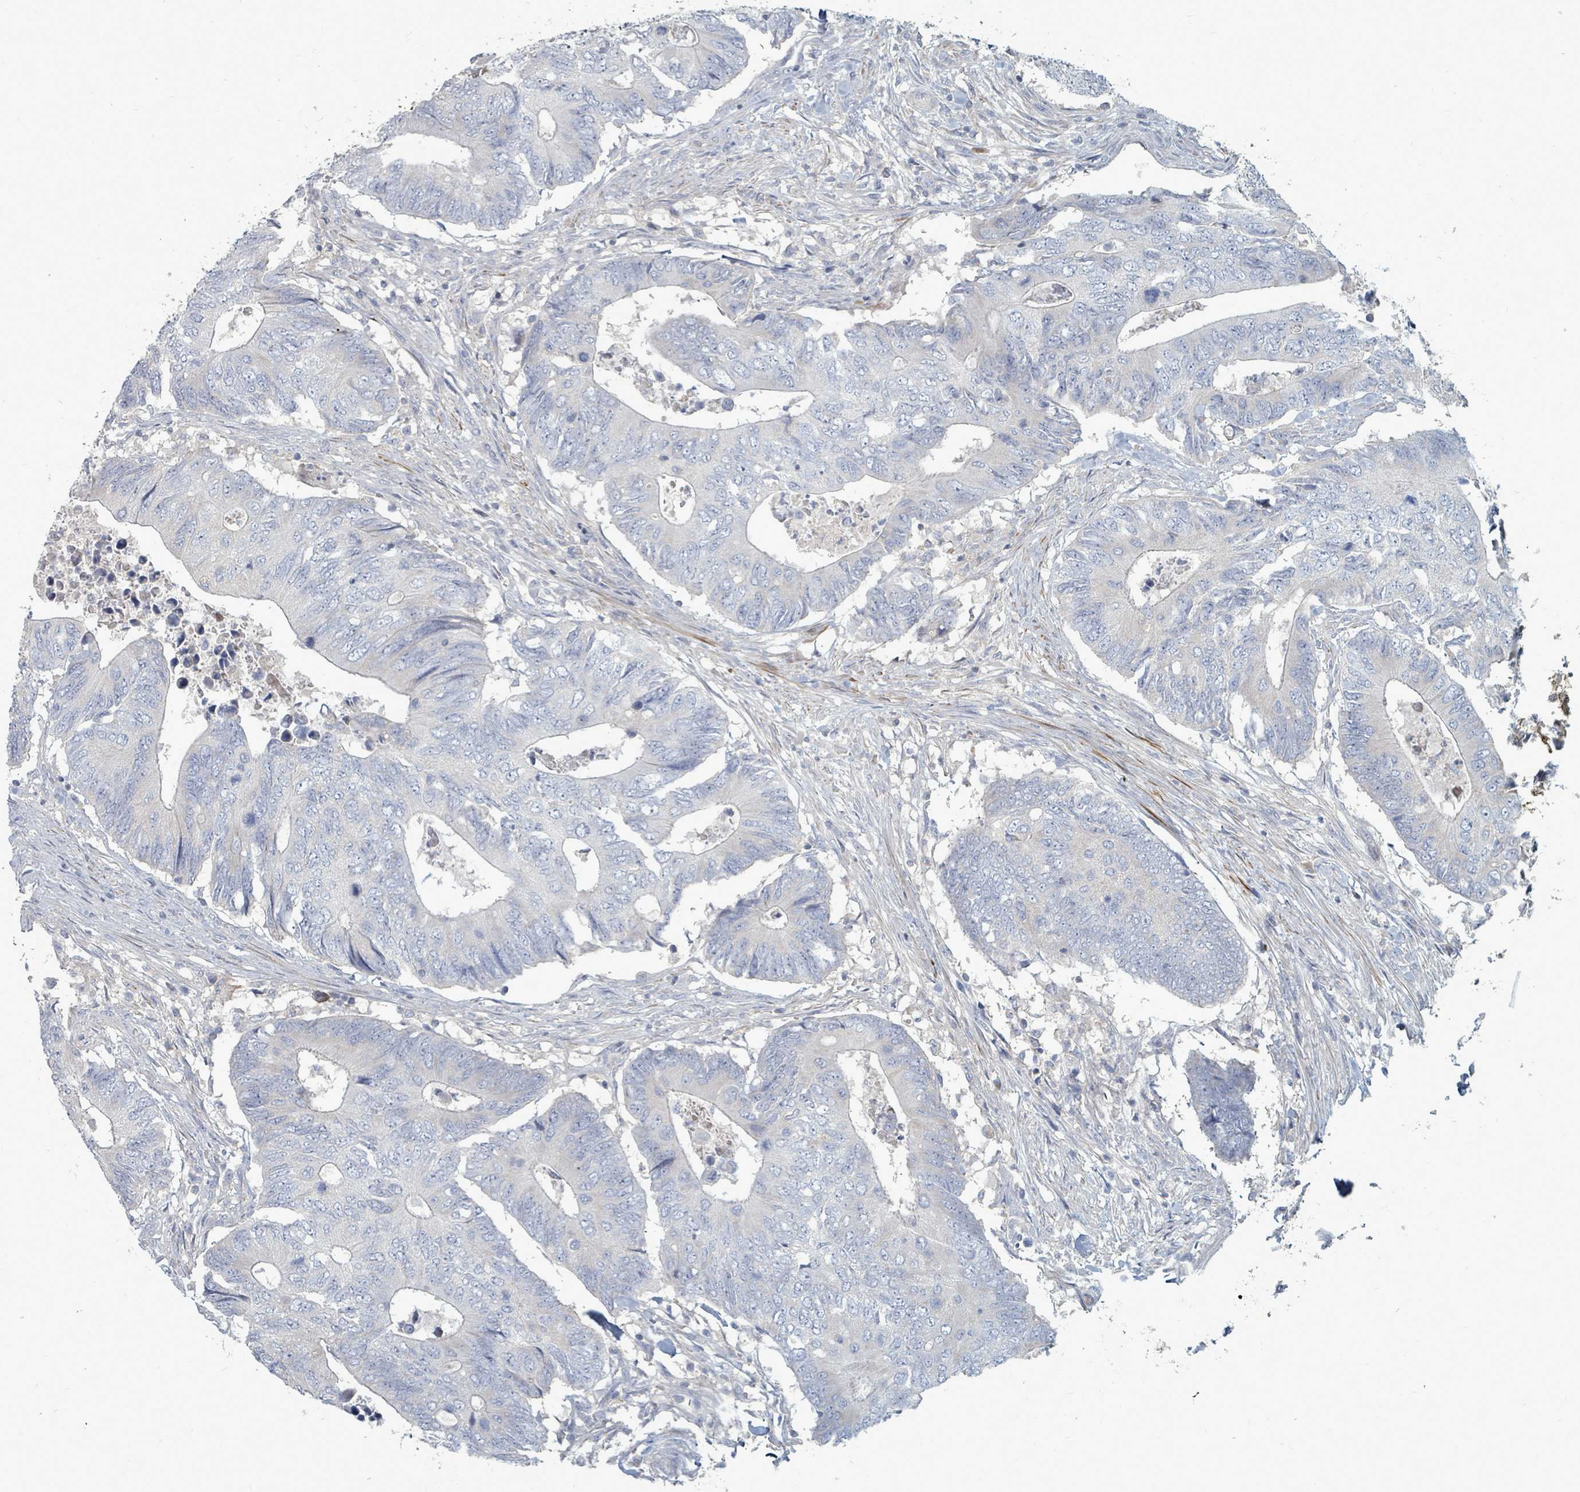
{"staining": {"intensity": "negative", "quantity": "none", "location": "none"}, "tissue": "colorectal cancer", "cell_type": "Tumor cells", "image_type": "cancer", "snomed": [{"axis": "morphology", "description": "Adenocarcinoma, NOS"}, {"axis": "topography", "description": "Colon"}], "caption": "Colorectal cancer stained for a protein using IHC reveals no staining tumor cells.", "gene": "ARGFX", "patient": {"sex": "male", "age": 87}}